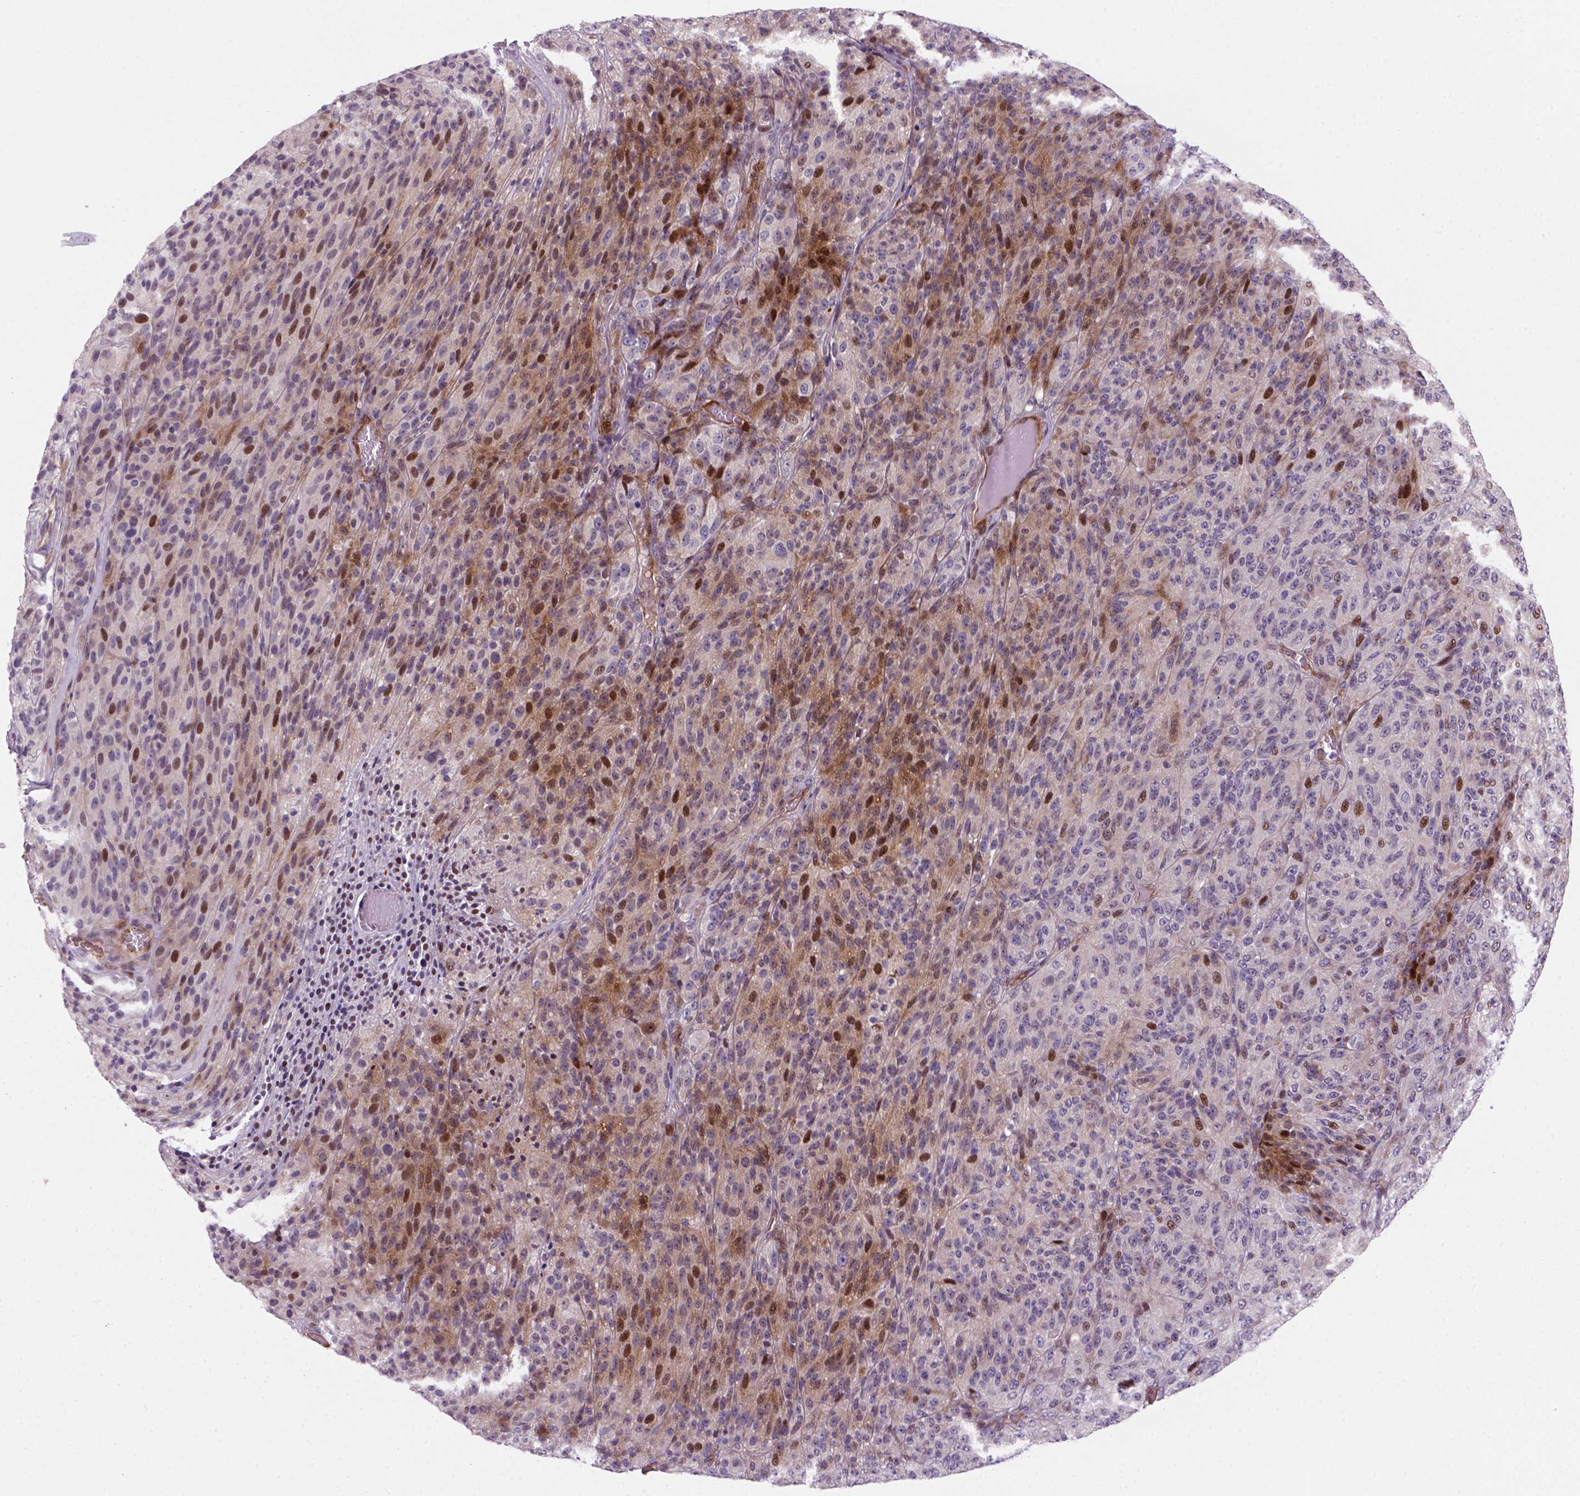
{"staining": {"intensity": "strong", "quantity": "<25%", "location": "cytoplasmic/membranous,nuclear"}, "tissue": "melanoma", "cell_type": "Tumor cells", "image_type": "cancer", "snomed": [{"axis": "morphology", "description": "Malignant melanoma, Metastatic site"}, {"axis": "topography", "description": "Brain"}], "caption": "DAB (3,3'-diaminobenzidine) immunohistochemical staining of human melanoma reveals strong cytoplasmic/membranous and nuclear protein positivity in about <25% of tumor cells.", "gene": "VSTM5", "patient": {"sex": "female", "age": 56}}